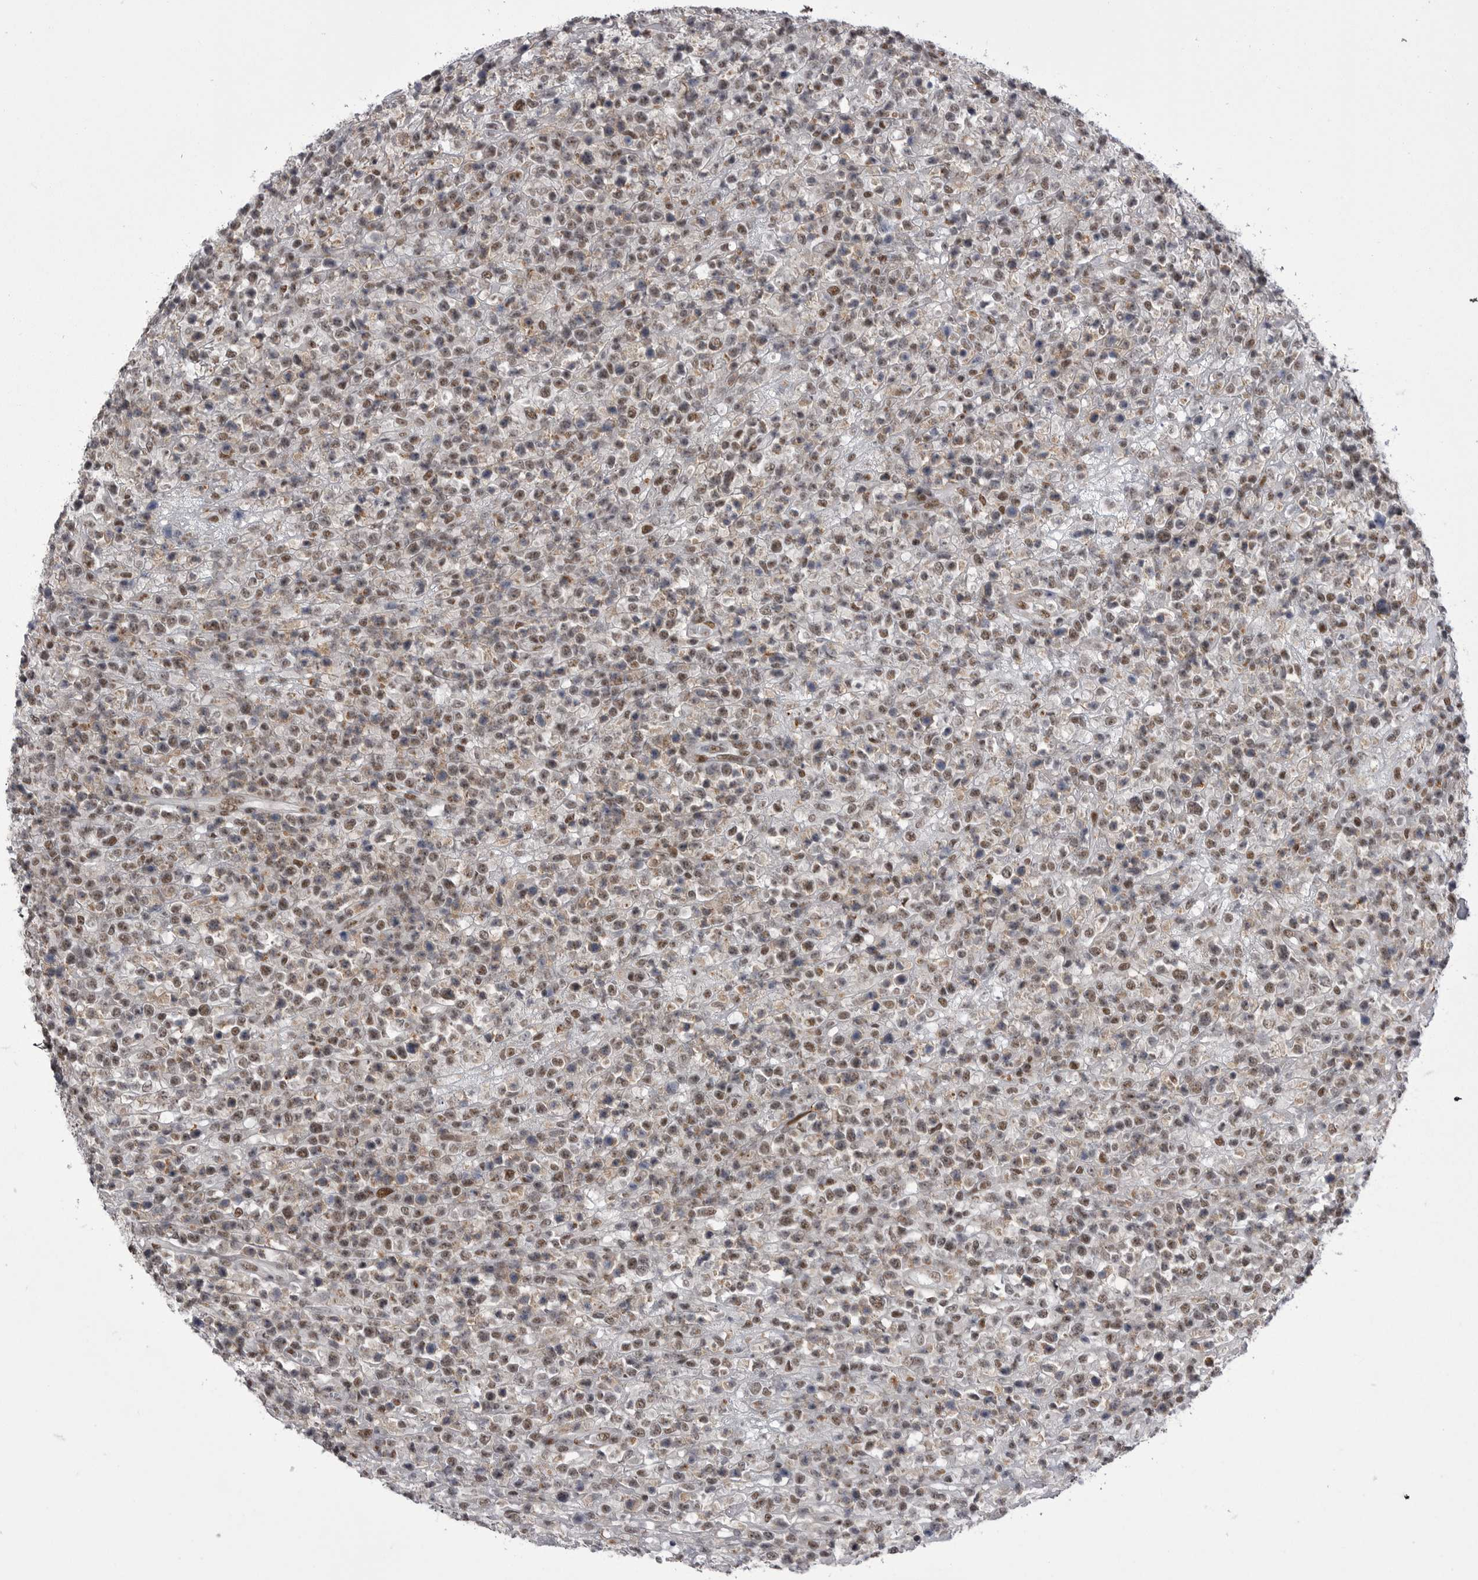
{"staining": {"intensity": "moderate", "quantity": "25%-75%", "location": "nuclear"}, "tissue": "lymphoma", "cell_type": "Tumor cells", "image_type": "cancer", "snomed": [{"axis": "morphology", "description": "Malignant lymphoma, non-Hodgkin's type, High grade"}, {"axis": "topography", "description": "Colon"}], "caption": "A brown stain highlights moderate nuclear positivity of a protein in human high-grade malignant lymphoma, non-Hodgkin's type tumor cells. Using DAB (3,3'-diaminobenzidine) (brown) and hematoxylin (blue) stains, captured at high magnification using brightfield microscopy.", "gene": "MEPCE", "patient": {"sex": "female", "age": 53}}